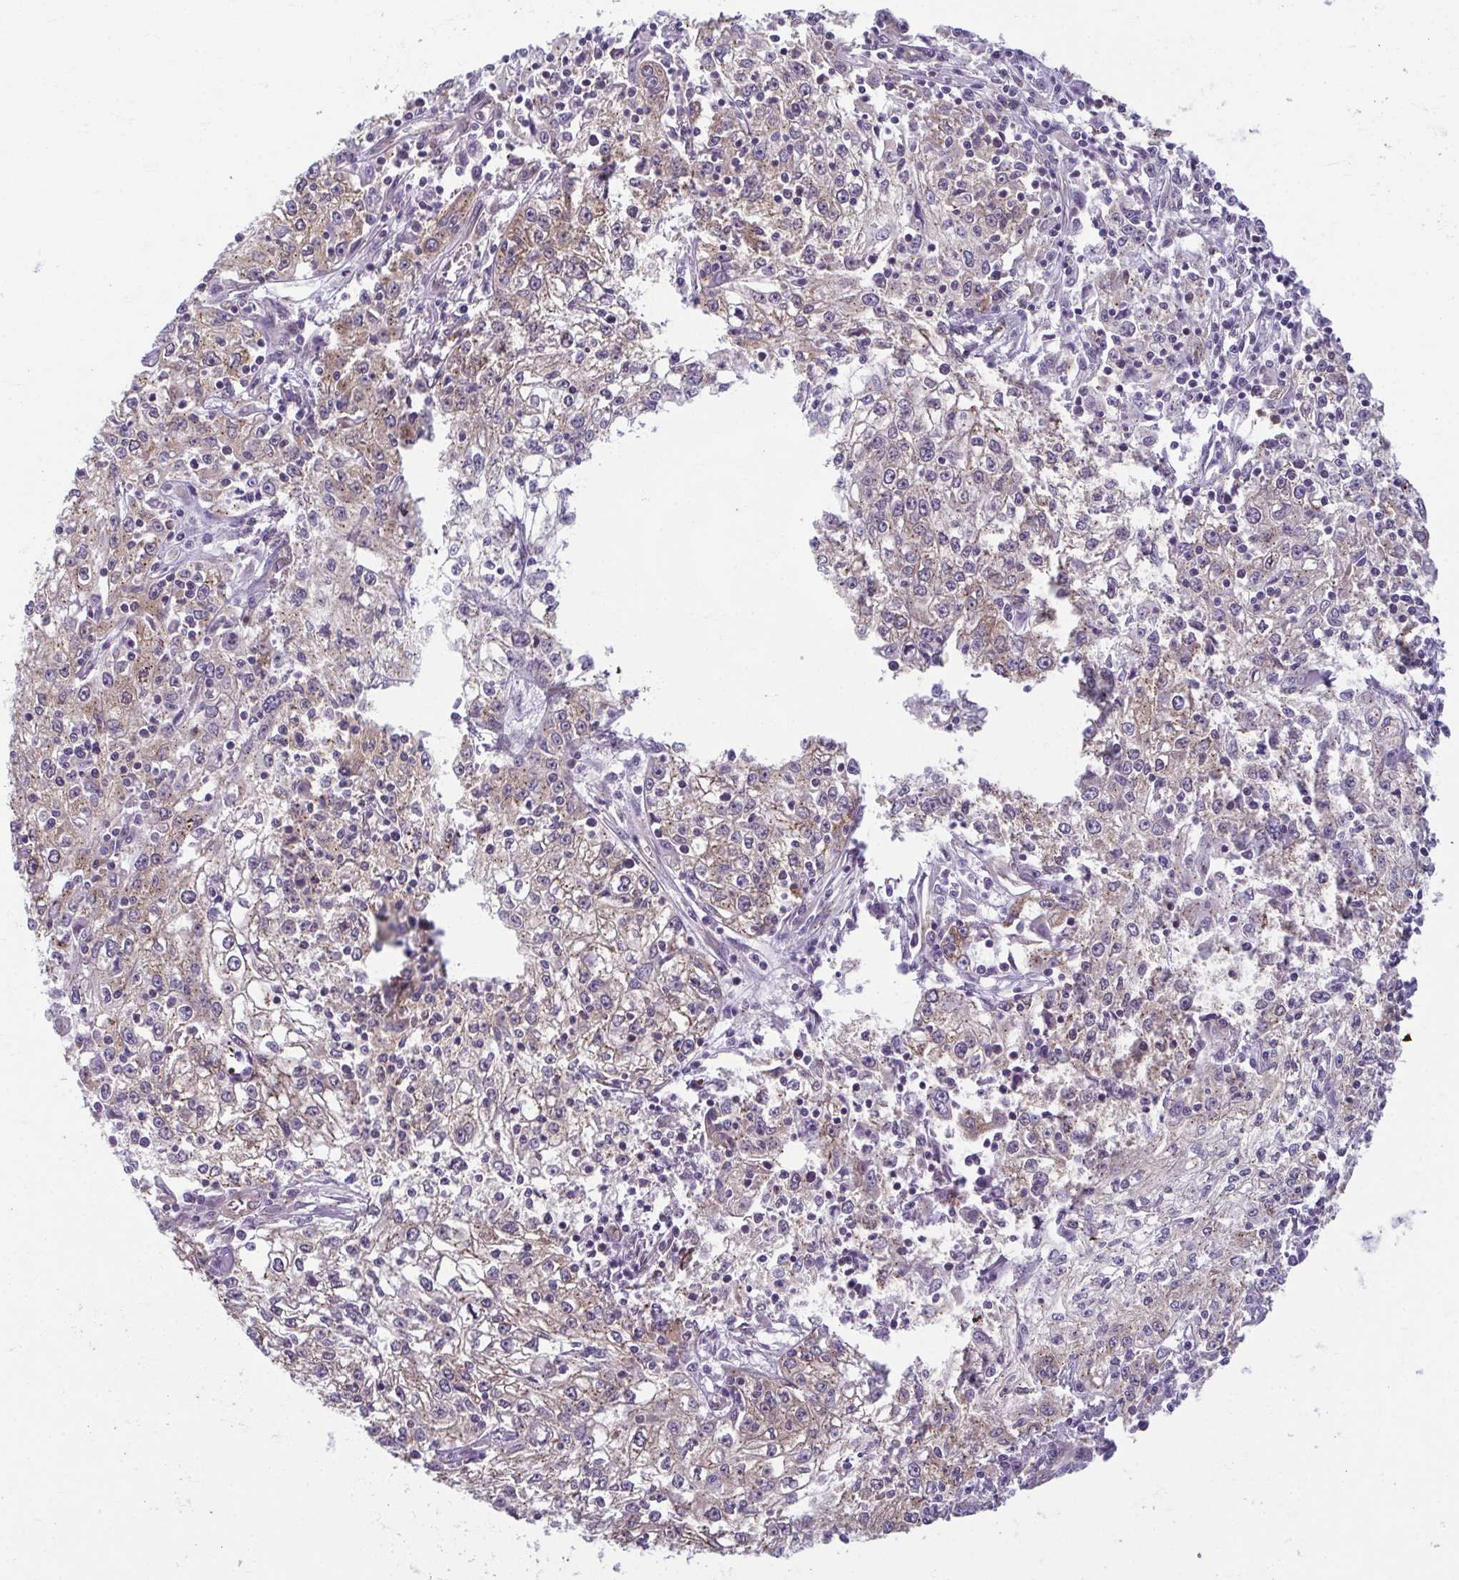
{"staining": {"intensity": "moderate", "quantity": "25%-75%", "location": "cytoplasmic/membranous"}, "tissue": "cervical cancer", "cell_type": "Tumor cells", "image_type": "cancer", "snomed": [{"axis": "morphology", "description": "Squamous cell carcinoma, NOS"}, {"axis": "topography", "description": "Cervix"}], "caption": "Immunohistochemical staining of human squamous cell carcinoma (cervical) displays medium levels of moderate cytoplasmic/membranous protein staining in about 25%-75% of tumor cells. (DAB IHC, brown staining for protein, blue staining for nuclei).", "gene": "TMEM108", "patient": {"sex": "female", "age": 85}}